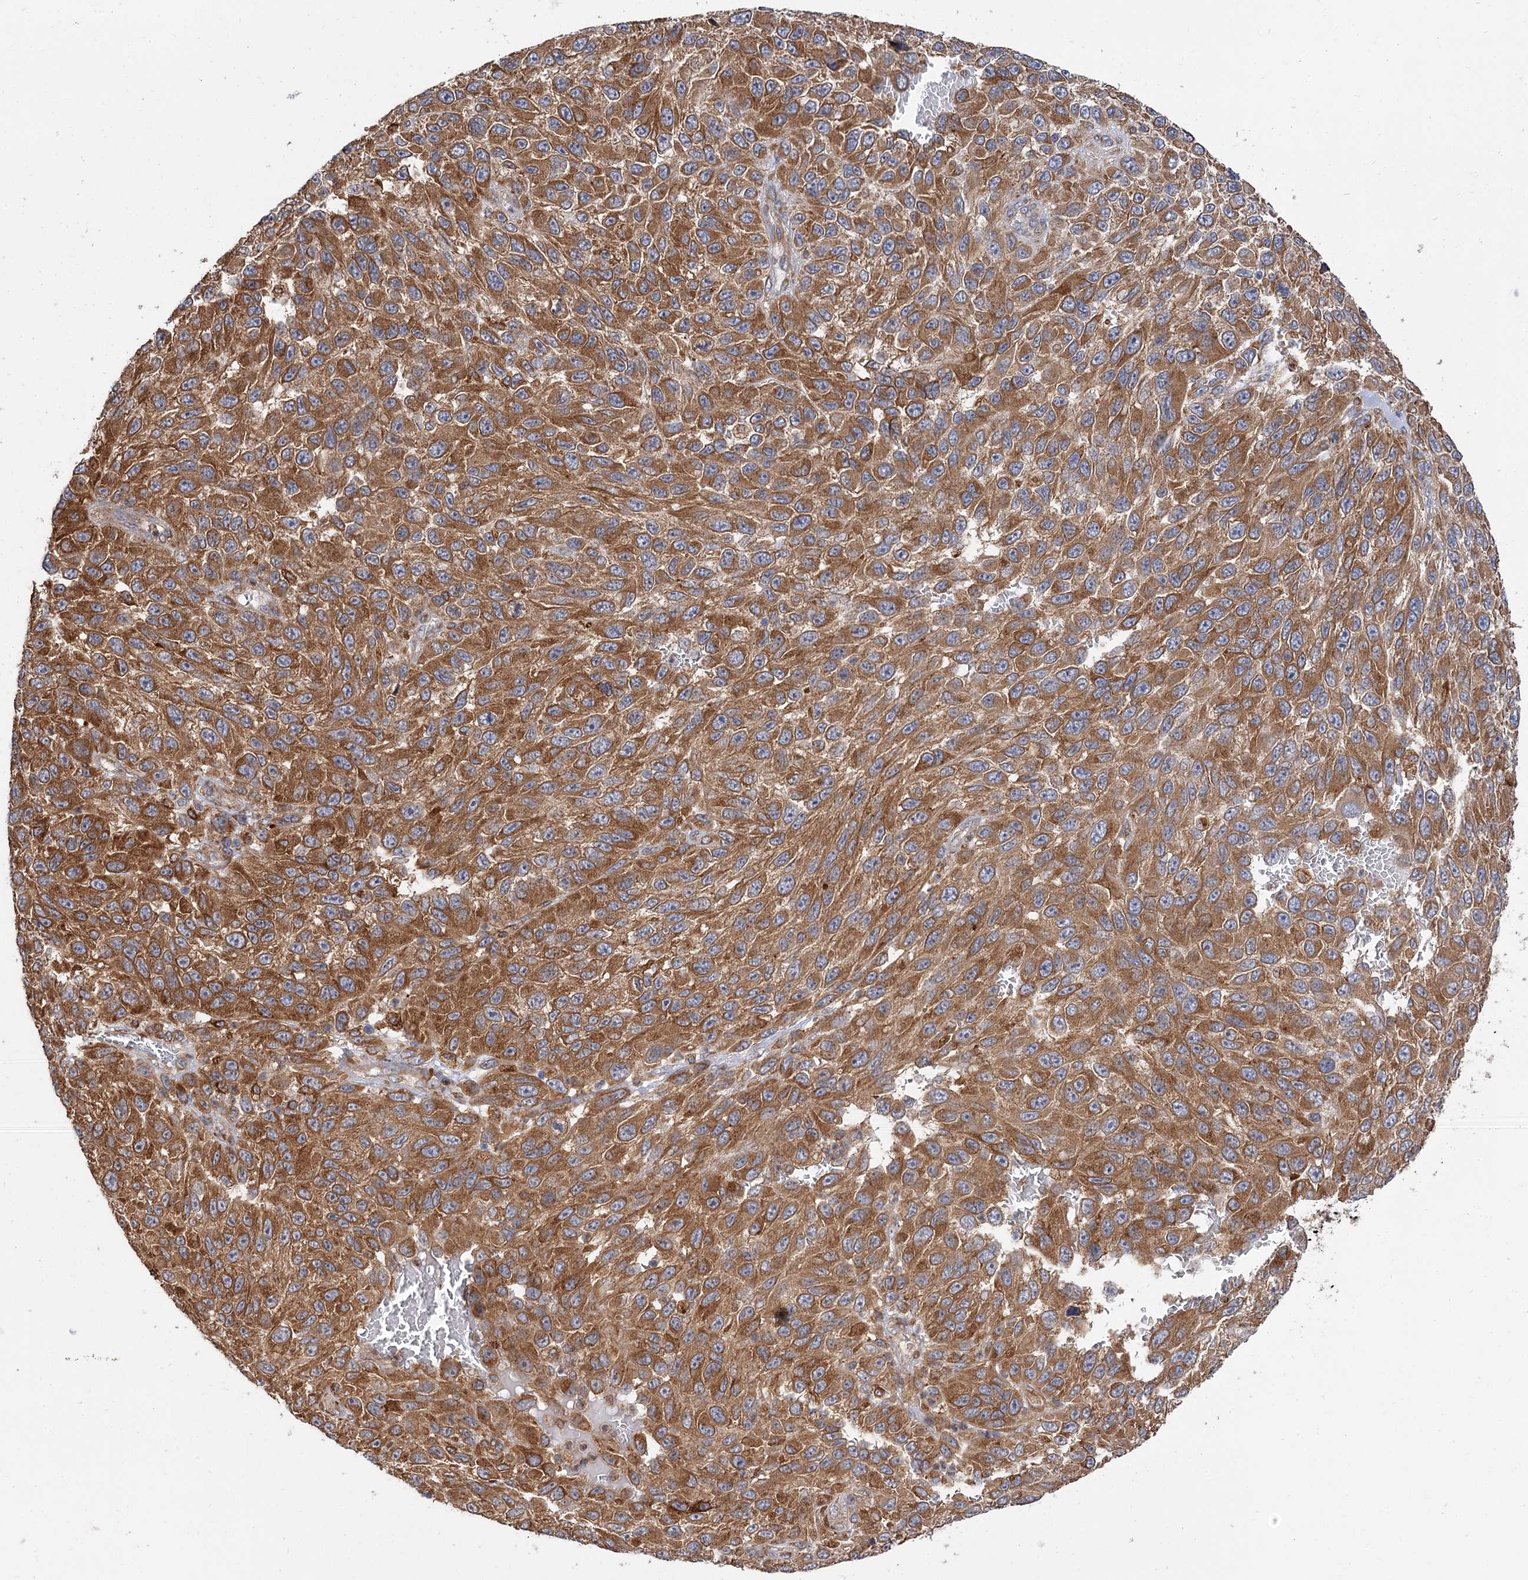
{"staining": {"intensity": "strong", "quantity": ">75%", "location": "cytoplasmic/membranous"}, "tissue": "melanoma", "cell_type": "Tumor cells", "image_type": "cancer", "snomed": [{"axis": "morphology", "description": "Malignant melanoma, NOS"}, {"axis": "topography", "description": "Skin"}], "caption": "A brown stain shows strong cytoplasmic/membranous expression of a protein in human melanoma tumor cells. Nuclei are stained in blue.", "gene": "PPIP5K2", "patient": {"sex": "female", "age": 96}}